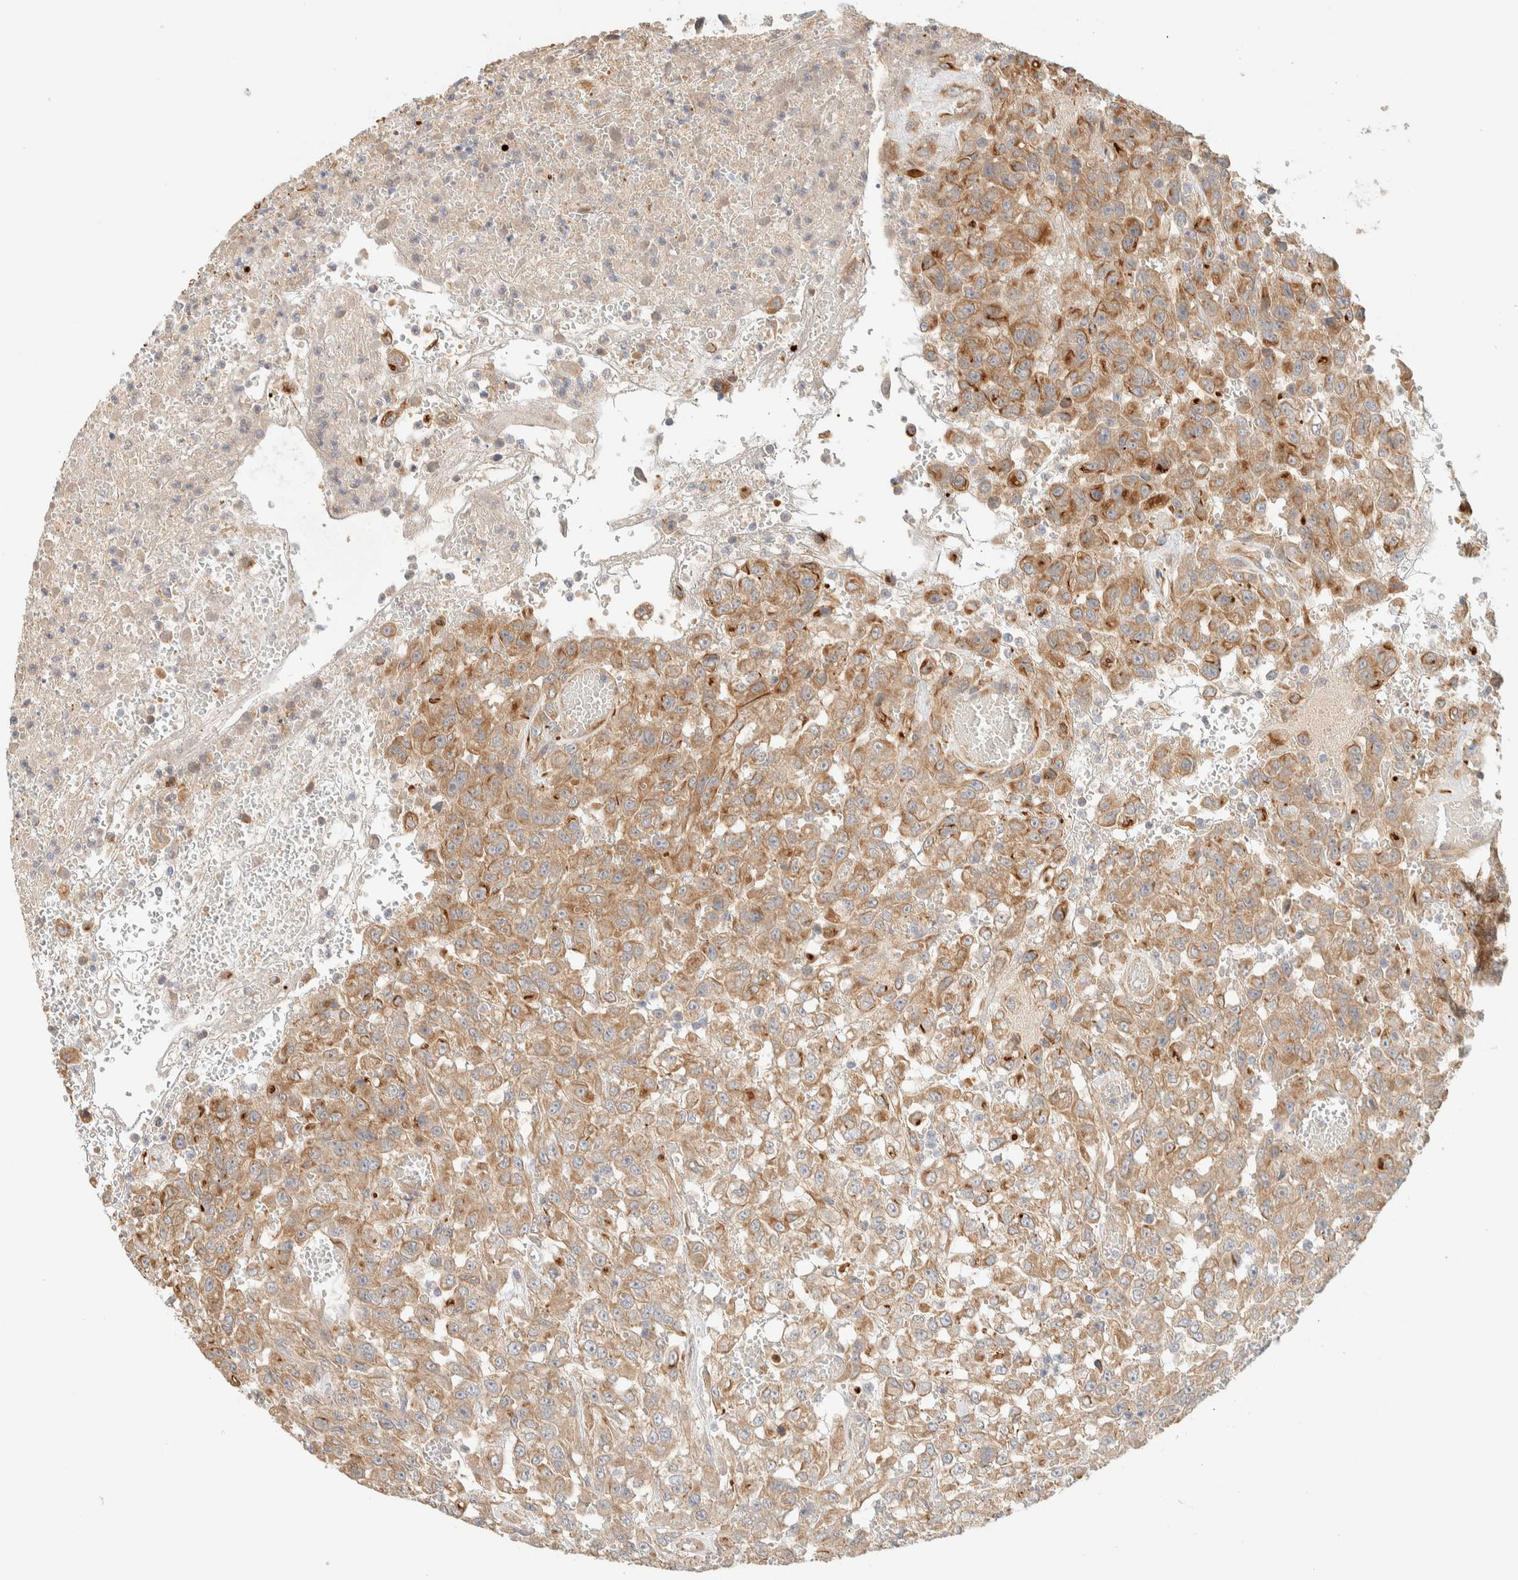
{"staining": {"intensity": "moderate", "quantity": ">75%", "location": "cytoplasmic/membranous"}, "tissue": "urothelial cancer", "cell_type": "Tumor cells", "image_type": "cancer", "snomed": [{"axis": "morphology", "description": "Urothelial carcinoma, High grade"}, {"axis": "topography", "description": "Urinary bladder"}], "caption": "A high-resolution photomicrograph shows IHC staining of high-grade urothelial carcinoma, which displays moderate cytoplasmic/membranous positivity in approximately >75% of tumor cells.", "gene": "FAT1", "patient": {"sex": "male", "age": 46}}